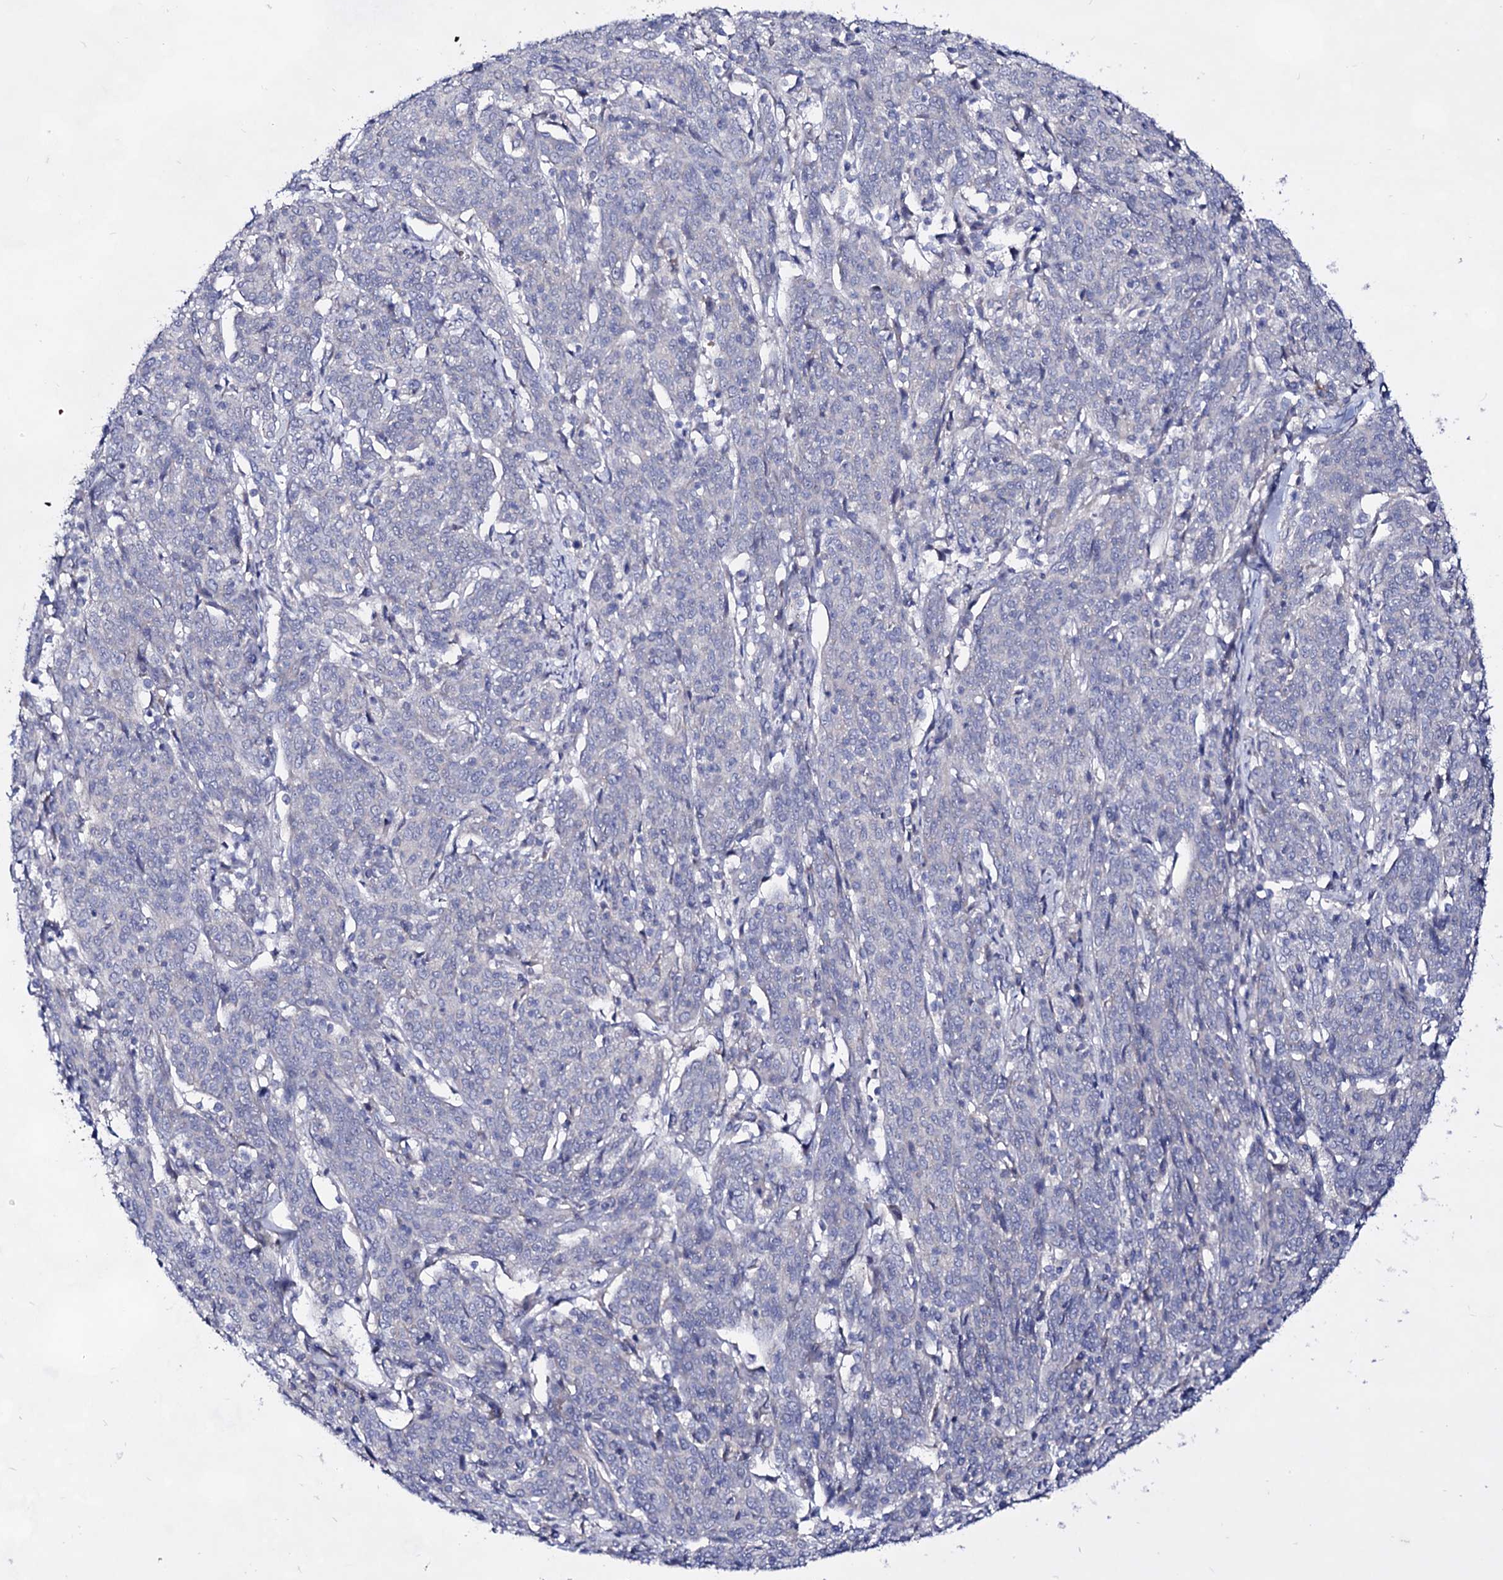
{"staining": {"intensity": "negative", "quantity": "none", "location": "none"}, "tissue": "cervical cancer", "cell_type": "Tumor cells", "image_type": "cancer", "snomed": [{"axis": "morphology", "description": "Squamous cell carcinoma, NOS"}, {"axis": "topography", "description": "Cervix"}], "caption": "Micrograph shows no protein expression in tumor cells of cervical cancer tissue. (DAB (3,3'-diaminobenzidine) IHC with hematoxylin counter stain).", "gene": "PLIN1", "patient": {"sex": "female", "age": 67}}